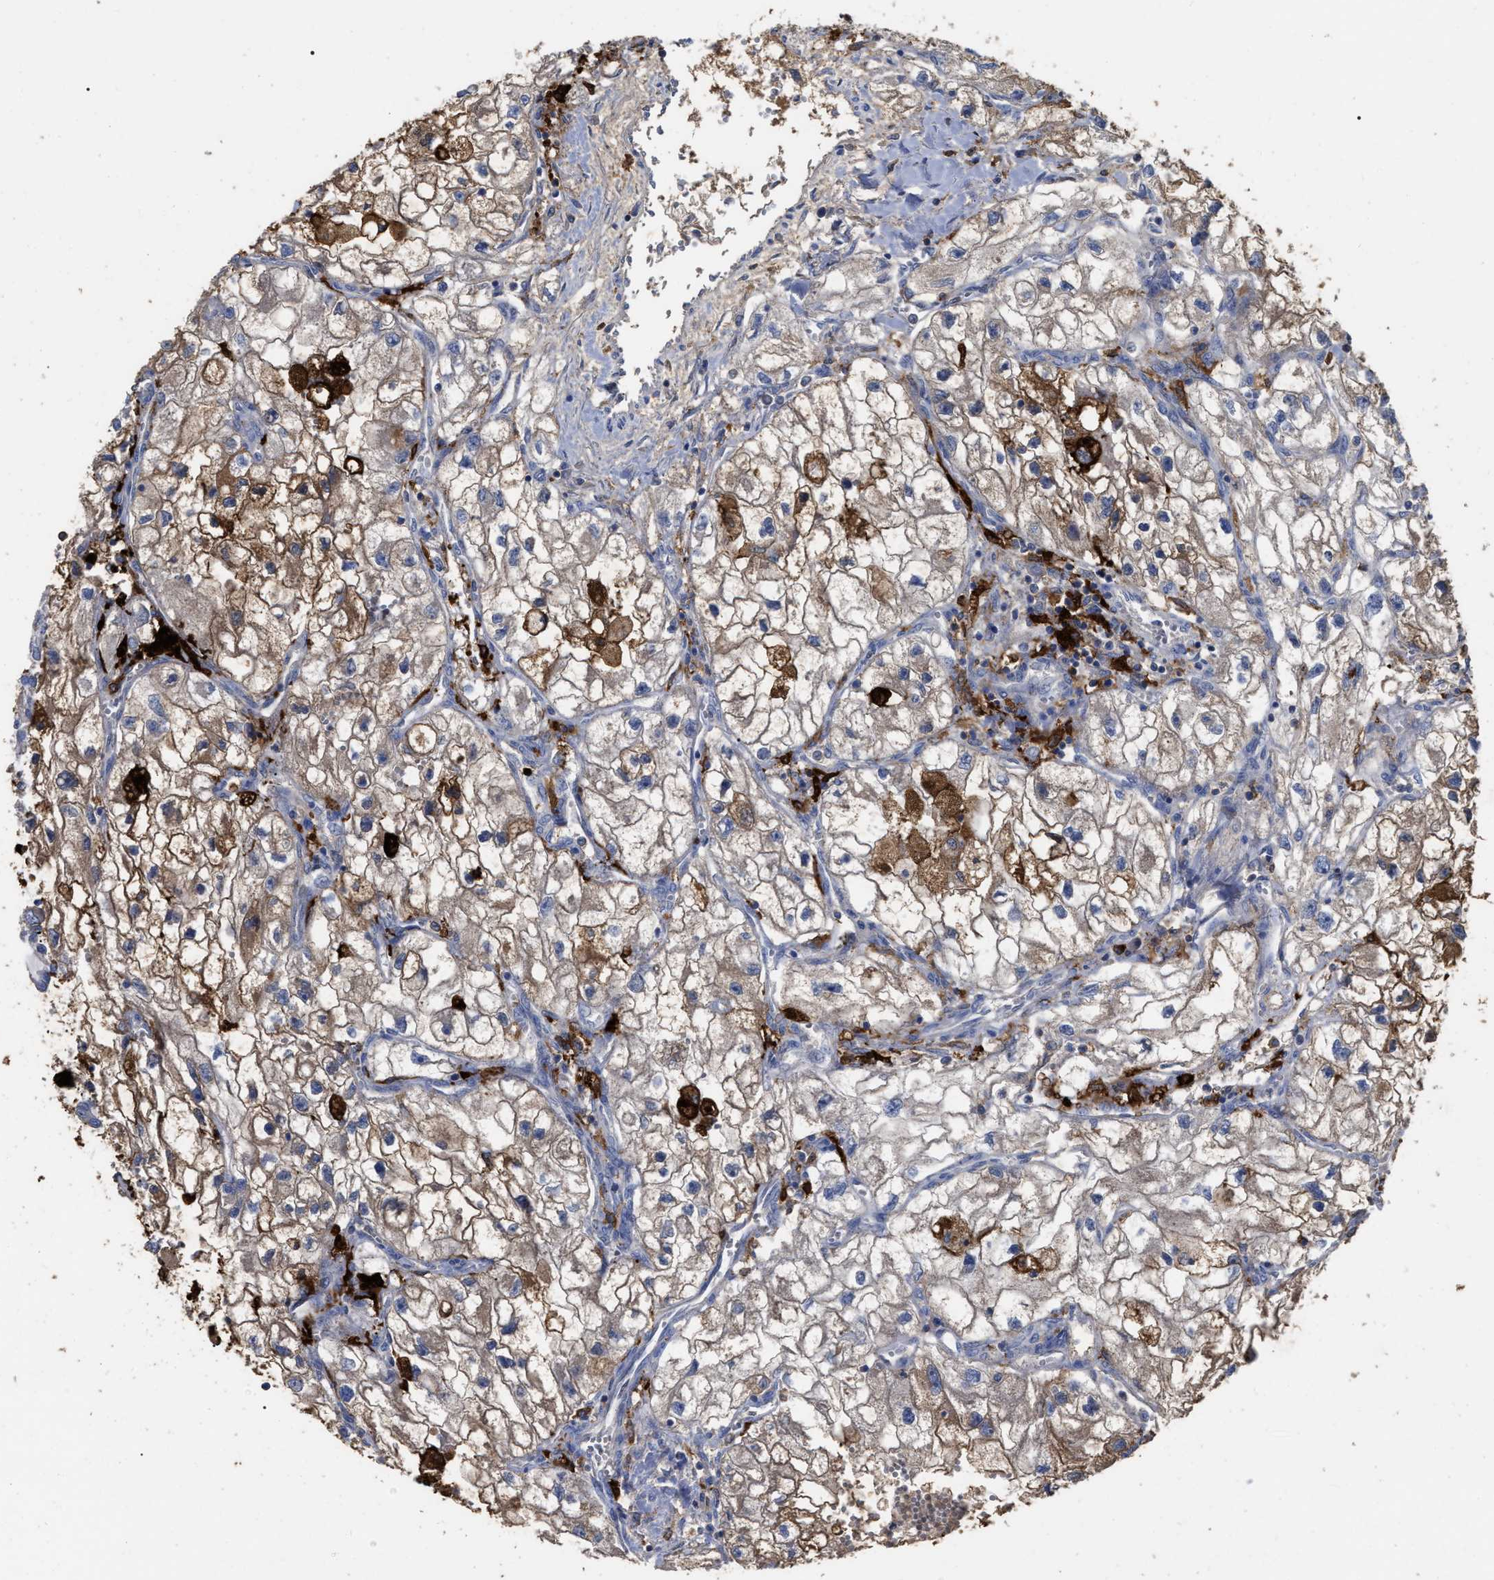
{"staining": {"intensity": "moderate", "quantity": ">75%", "location": "cytoplasmic/membranous"}, "tissue": "renal cancer", "cell_type": "Tumor cells", "image_type": "cancer", "snomed": [{"axis": "morphology", "description": "Adenocarcinoma, NOS"}, {"axis": "topography", "description": "Kidney"}], "caption": "Protein expression analysis of adenocarcinoma (renal) demonstrates moderate cytoplasmic/membranous expression in about >75% of tumor cells.", "gene": "GPR179", "patient": {"sex": "female", "age": 70}}